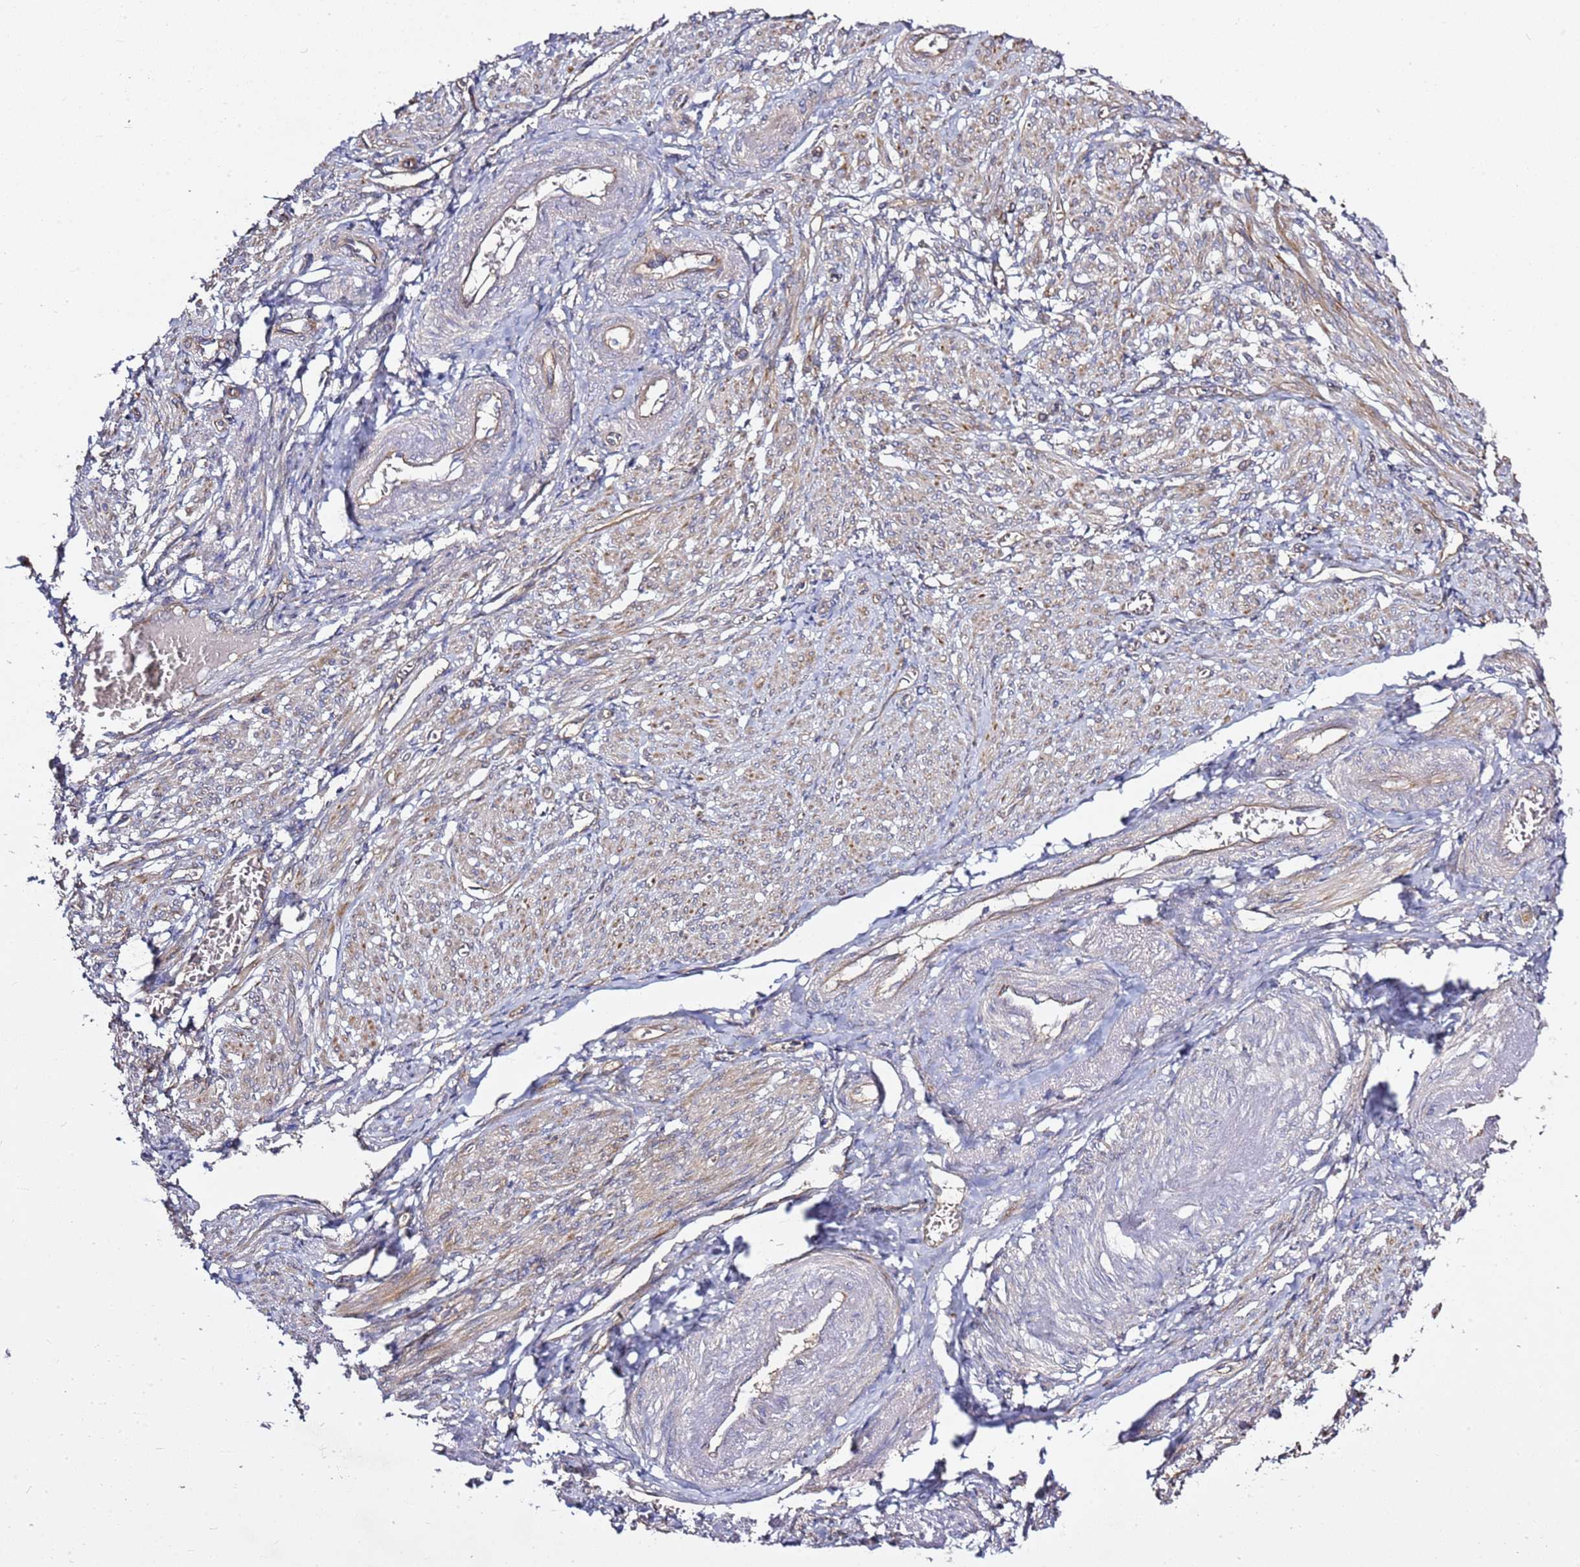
{"staining": {"intensity": "moderate", "quantity": "<25%", "location": "cytoplasmic/membranous"}, "tissue": "smooth muscle", "cell_type": "Smooth muscle cells", "image_type": "normal", "snomed": [{"axis": "morphology", "description": "Normal tissue, NOS"}, {"axis": "topography", "description": "Smooth muscle"}], "caption": "Smooth muscle cells display low levels of moderate cytoplasmic/membranous staining in approximately <25% of cells in normal human smooth muscle.", "gene": "GNL1", "patient": {"sex": "female", "age": 39}}